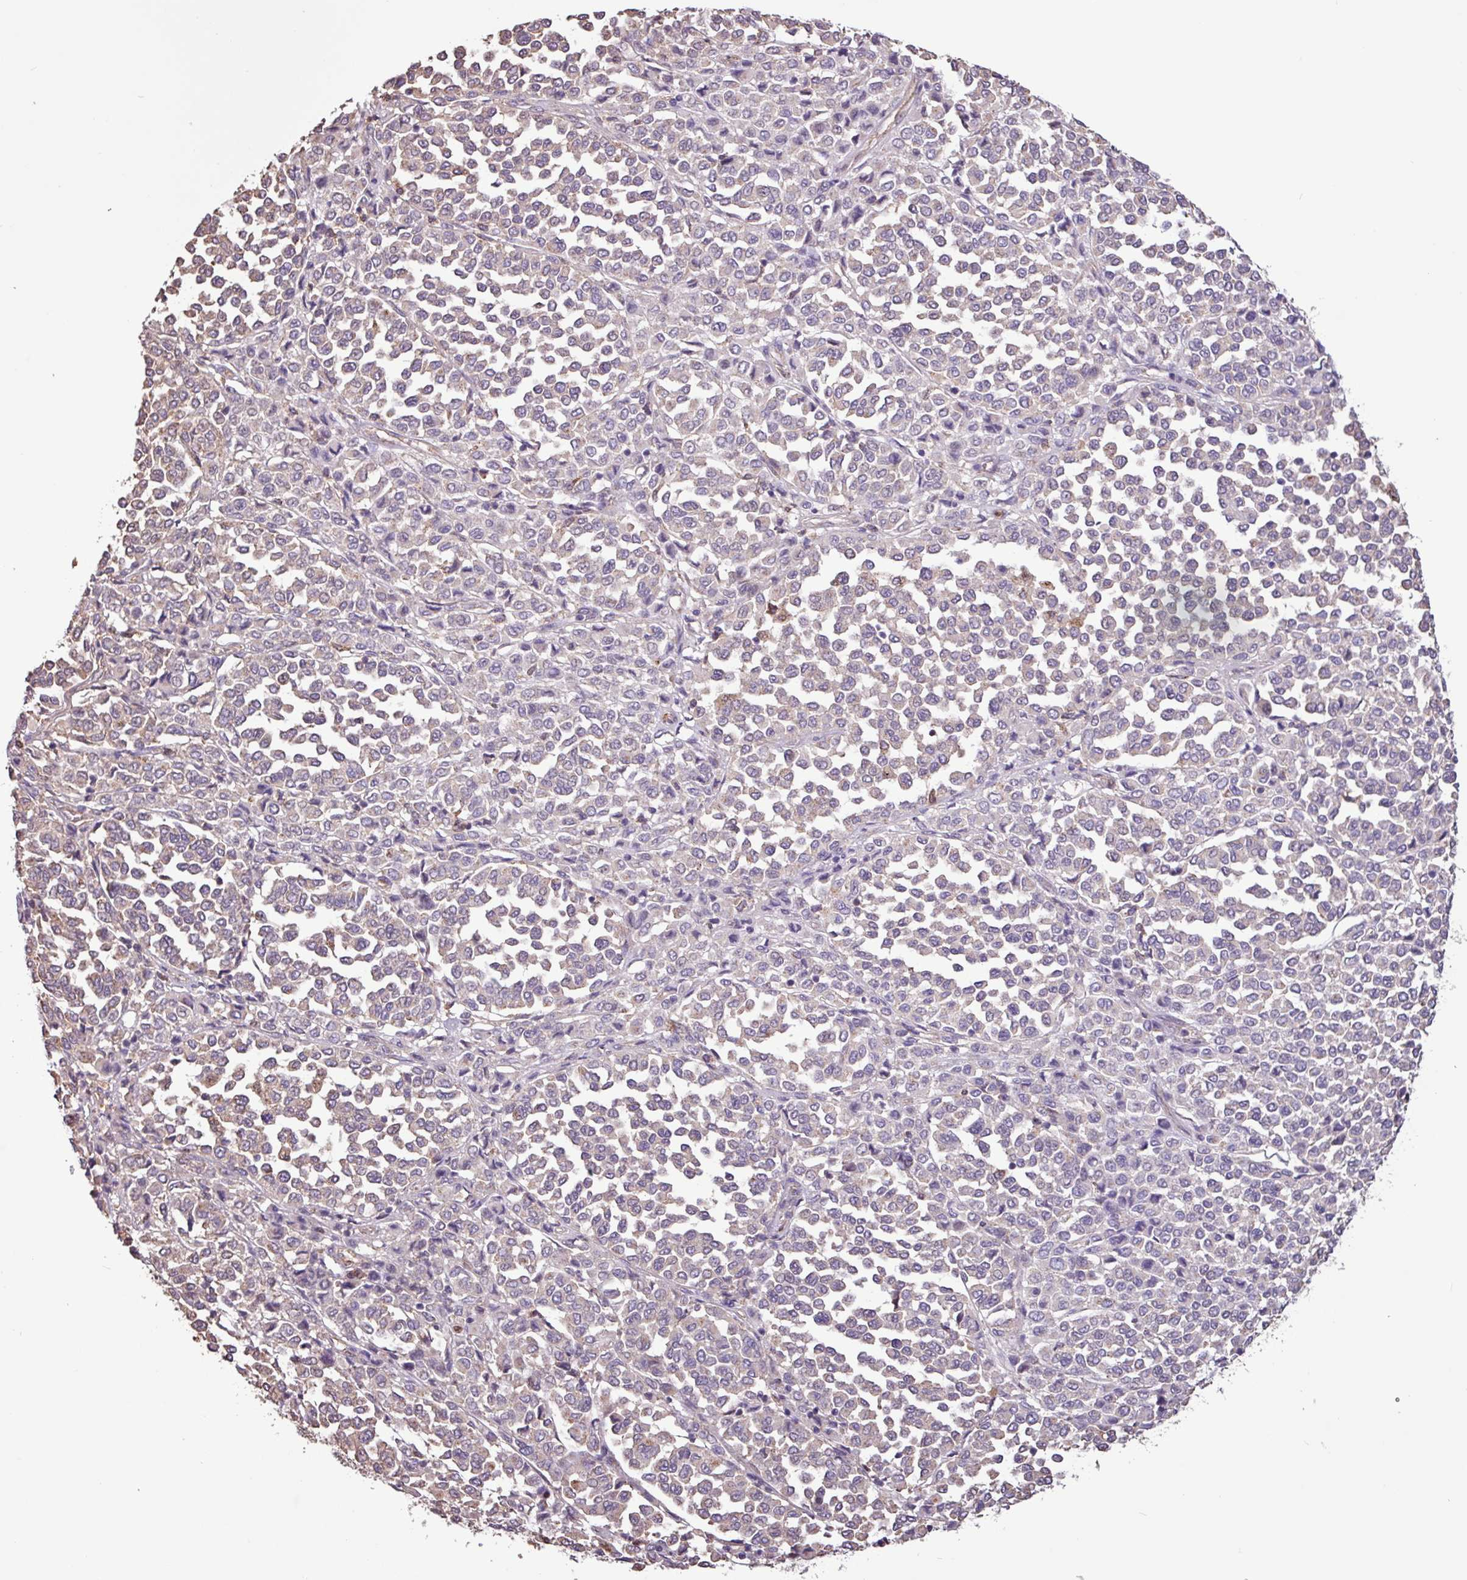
{"staining": {"intensity": "weak", "quantity": "<25%", "location": "cytoplasmic/membranous"}, "tissue": "melanoma", "cell_type": "Tumor cells", "image_type": "cancer", "snomed": [{"axis": "morphology", "description": "Malignant melanoma, Metastatic site"}, {"axis": "topography", "description": "Pancreas"}], "caption": "Tumor cells are negative for brown protein staining in malignant melanoma (metastatic site). The staining is performed using DAB (3,3'-diaminobenzidine) brown chromogen with nuclei counter-stained in using hematoxylin.", "gene": "CHST11", "patient": {"sex": "female", "age": 30}}